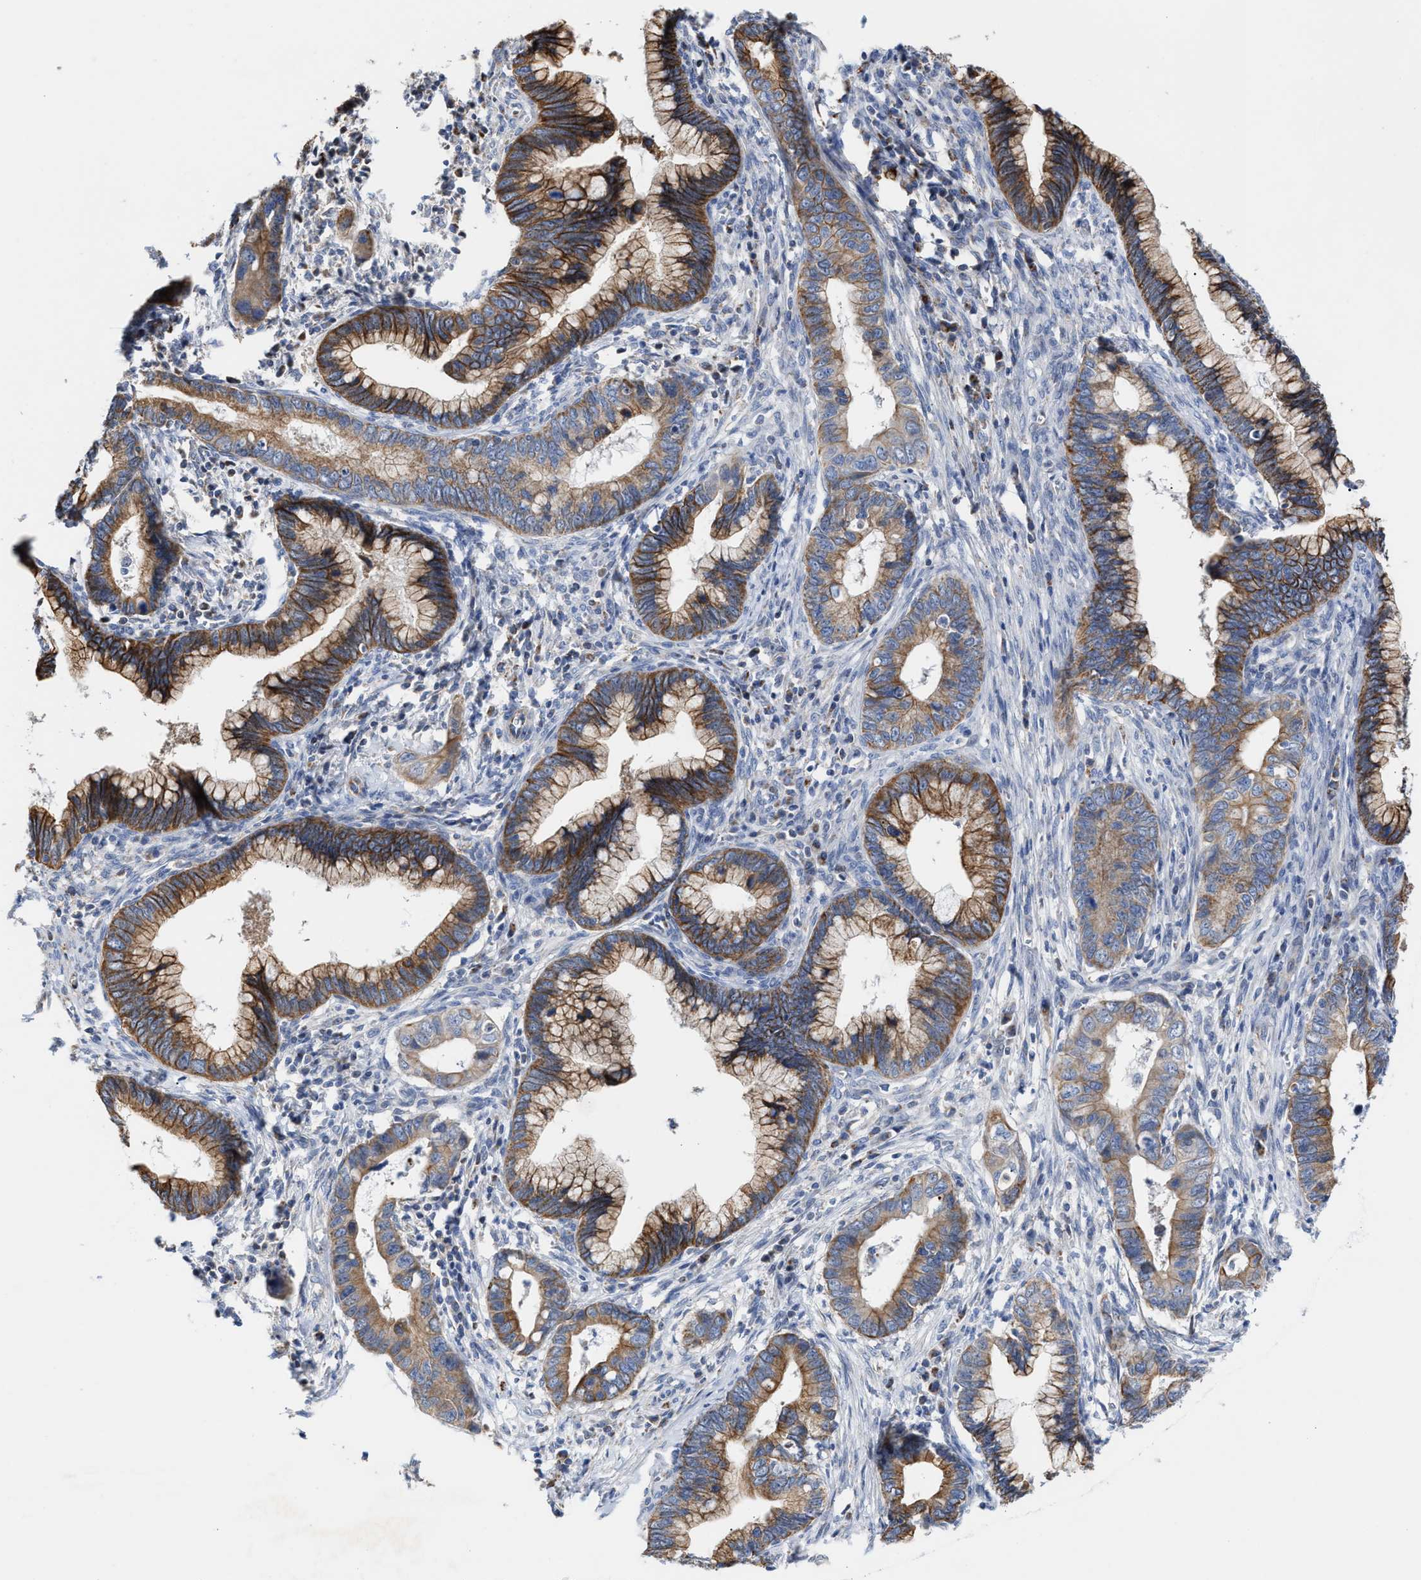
{"staining": {"intensity": "moderate", "quantity": "25%-75%", "location": "cytoplasmic/membranous"}, "tissue": "cervical cancer", "cell_type": "Tumor cells", "image_type": "cancer", "snomed": [{"axis": "morphology", "description": "Adenocarcinoma, NOS"}, {"axis": "topography", "description": "Cervix"}], "caption": "Immunohistochemical staining of cervical adenocarcinoma displays medium levels of moderate cytoplasmic/membranous expression in approximately 25%-75% of tumor cells. The protein is stained brown, and the nuclei are stained in blue (DAB (3,3'-diaminobenzidine) IHC with brightfield microscopy, high magnification).", "gene": "JAG1", "patient": {"sex": "female", "age": 44}}